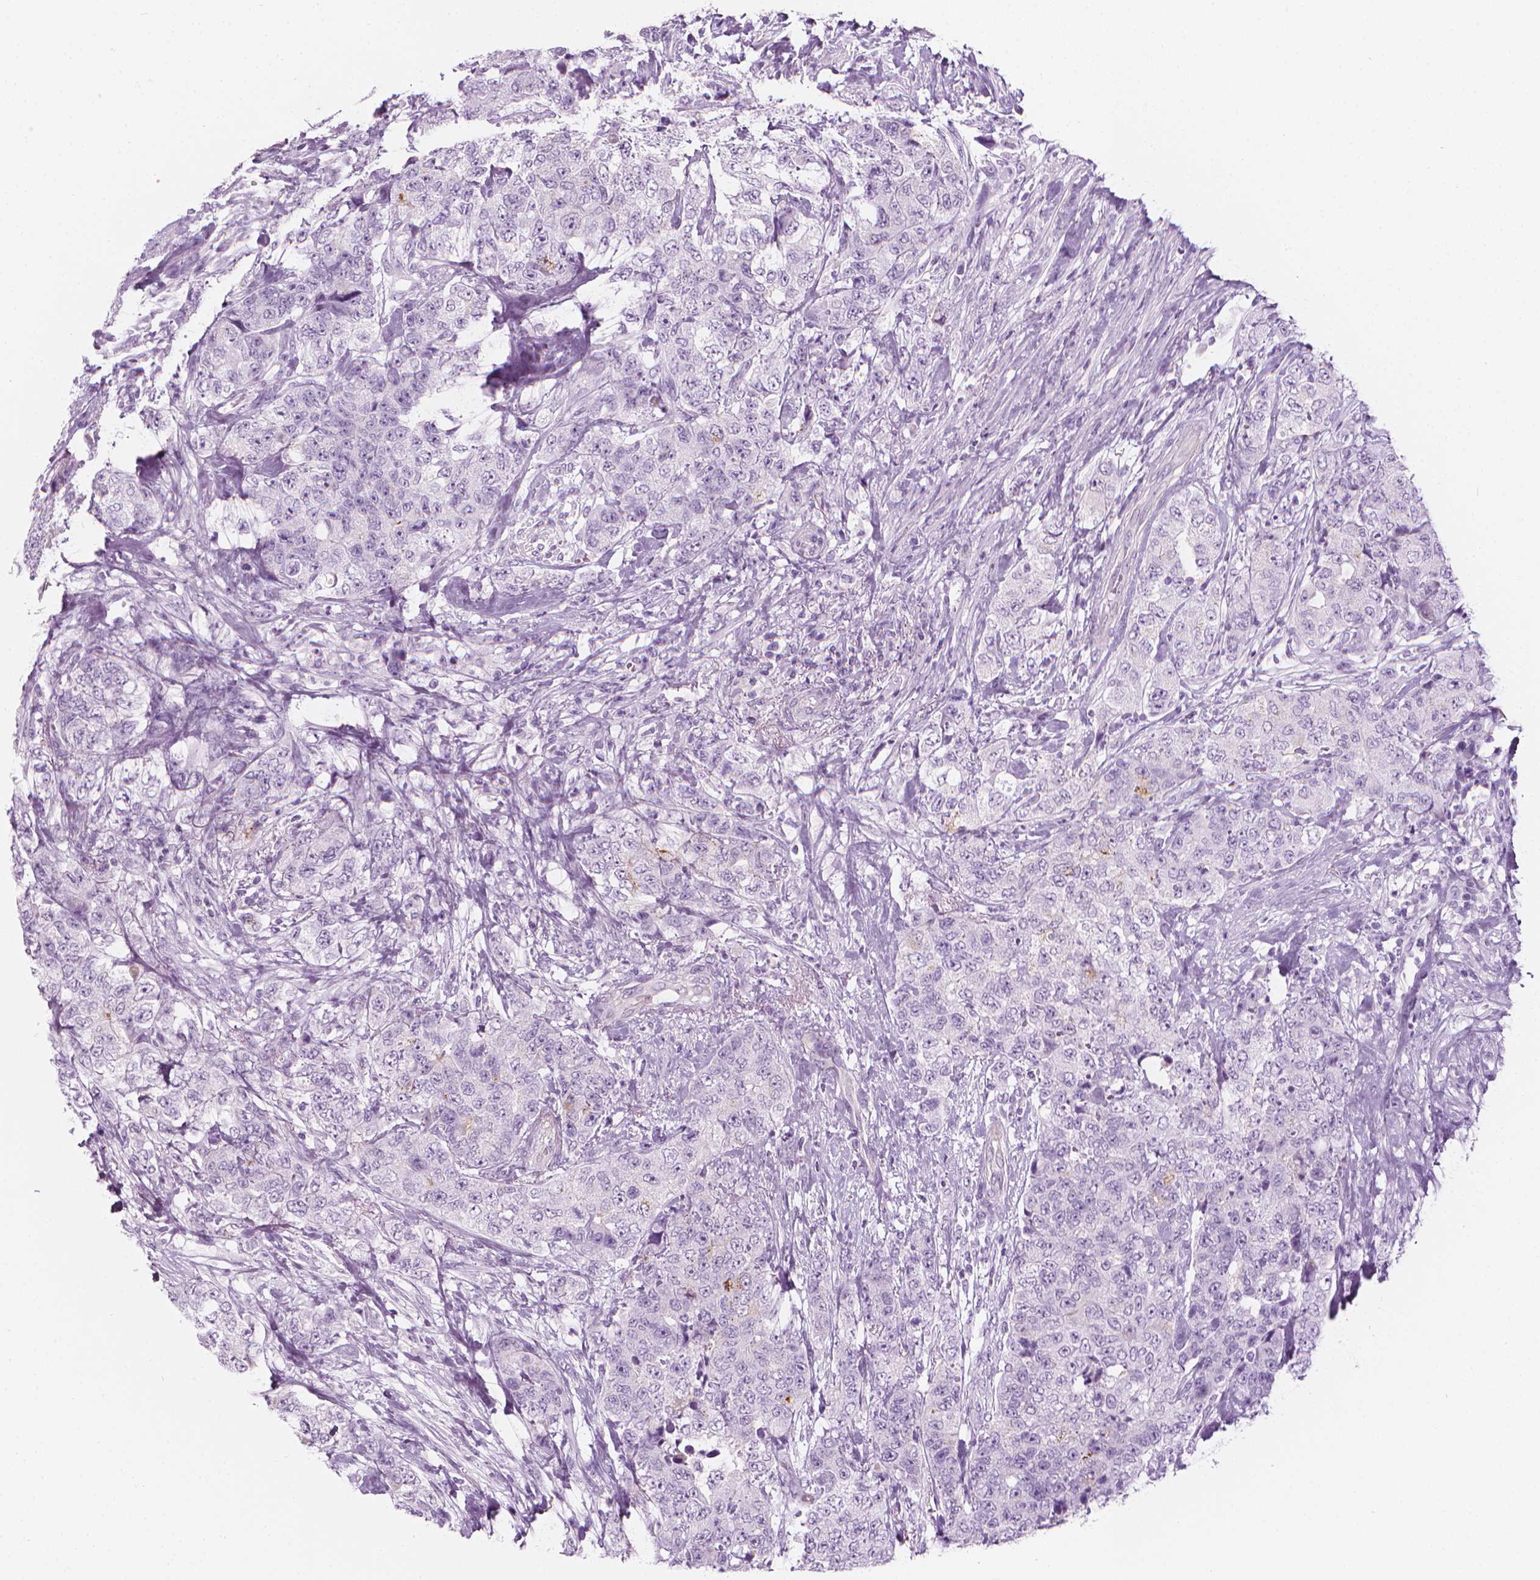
{"staining": {"intensity": "negative", "quantity": "none", "location": "none"}, "tissue": "urothelial cancer", "cell_type": "Tumor cells", "image_type": "cancer", "snomed": [{"axis": "morphology", "description": "Urothelial carcinoma, High grade"}, {"axis": "topography", "description": "Urinary bladder"}], "caption": "Tumor cells are negative for protein expression in human urothelial cancer. Nuclei are stained in blue.", "gene": "SCG3", "patient": {"sex": "female", "age": 78}}